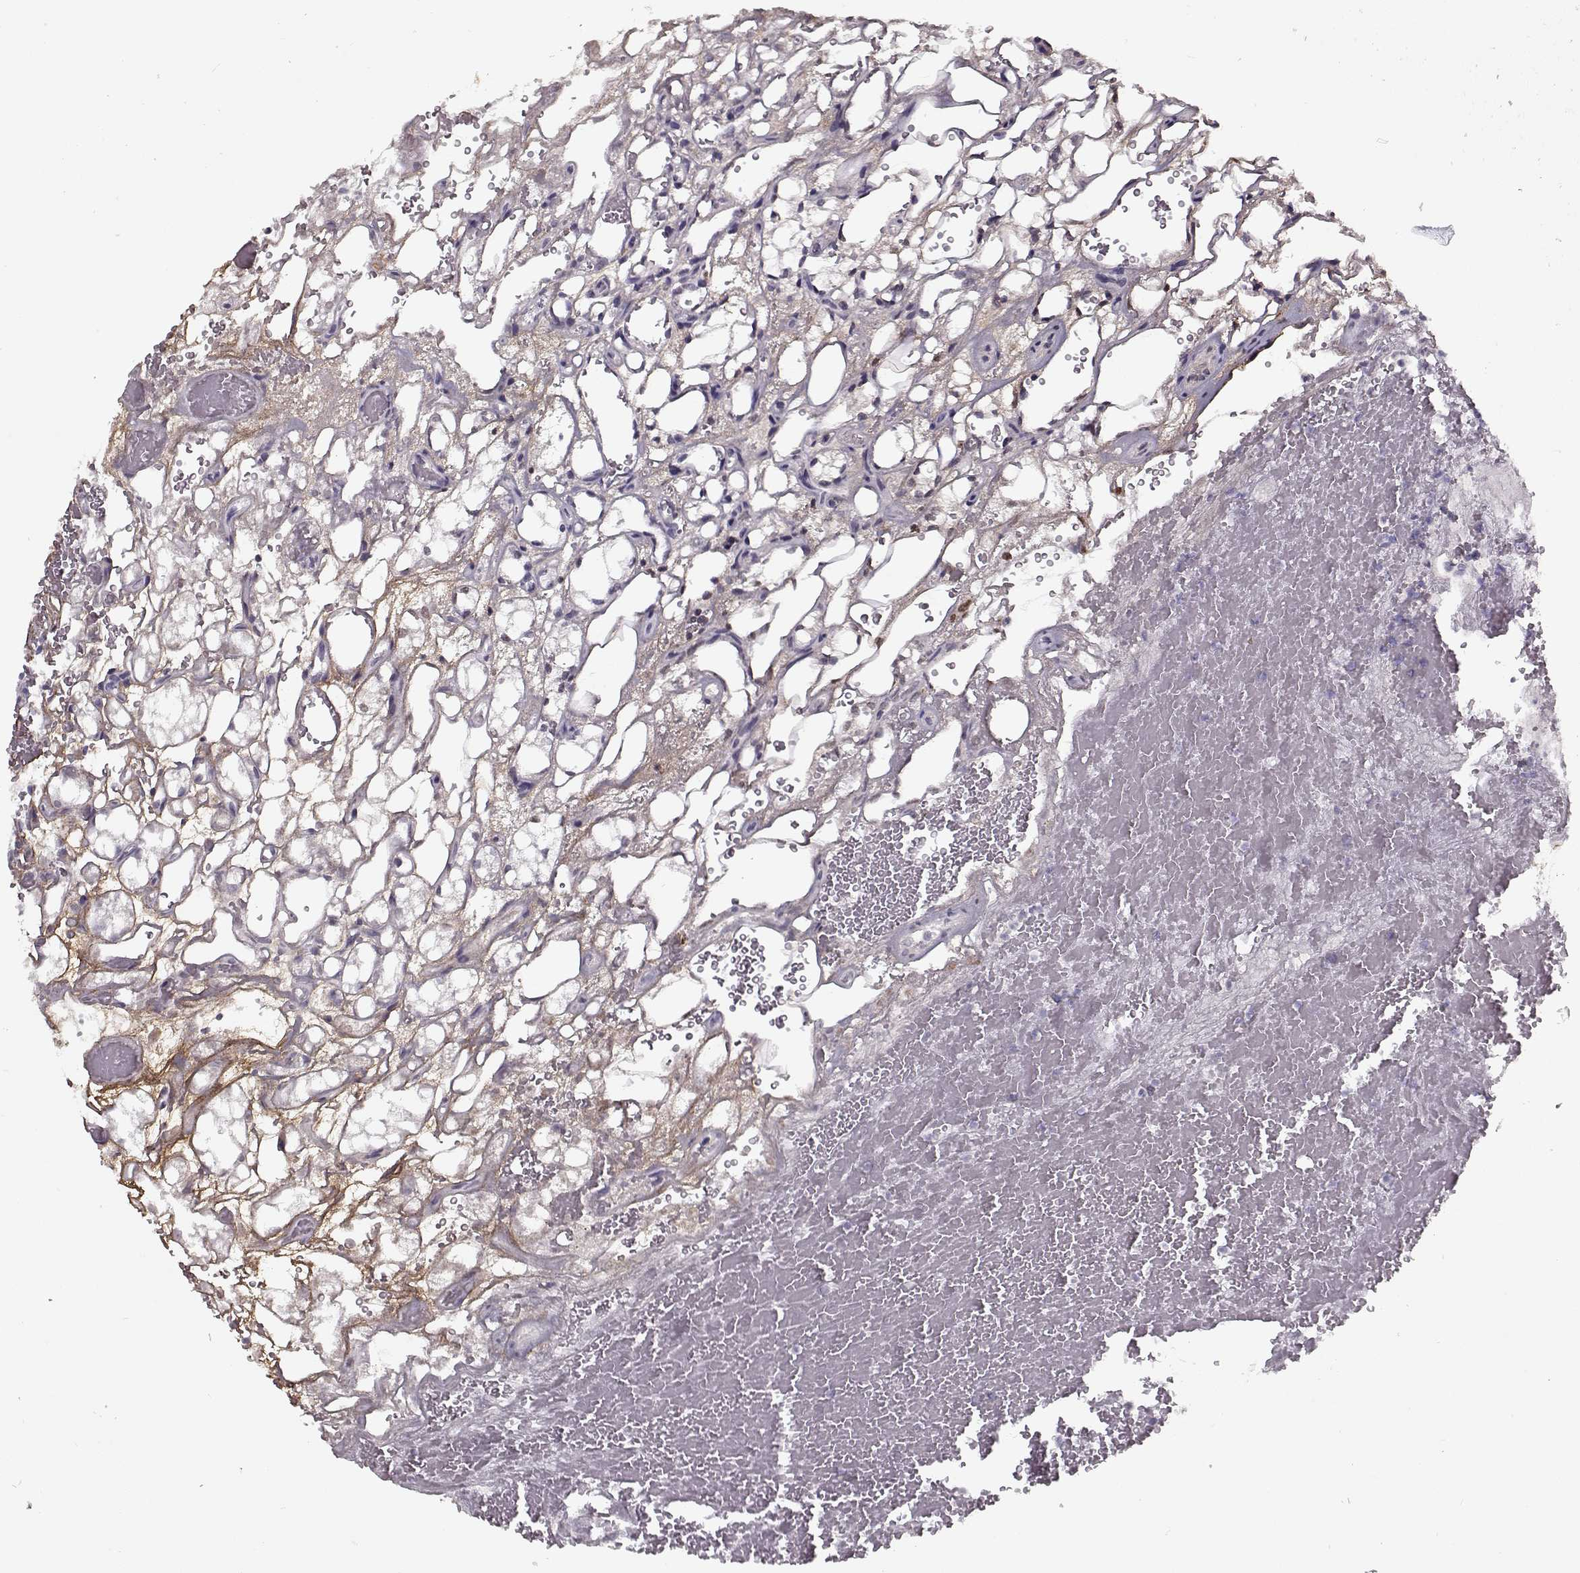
{"staining": {"intensity": "negative", "quantity": "none", "location": "none"}, "tissue": "renal cancer", "cell_type": "Tumor cells", "image_type": "cancer", "snomed": [{"axis": "morphology", "description": "Adenocarcinoma, NOS"}, {"axis": "topography", "description": "Kidney"}], "caption": "Renal adenocarcinoma stained for a protein using immunohistochemistry reveals no positivity tumor cells.", "gene": "LUM", "patient": {"sex": "female", "age": 69}}